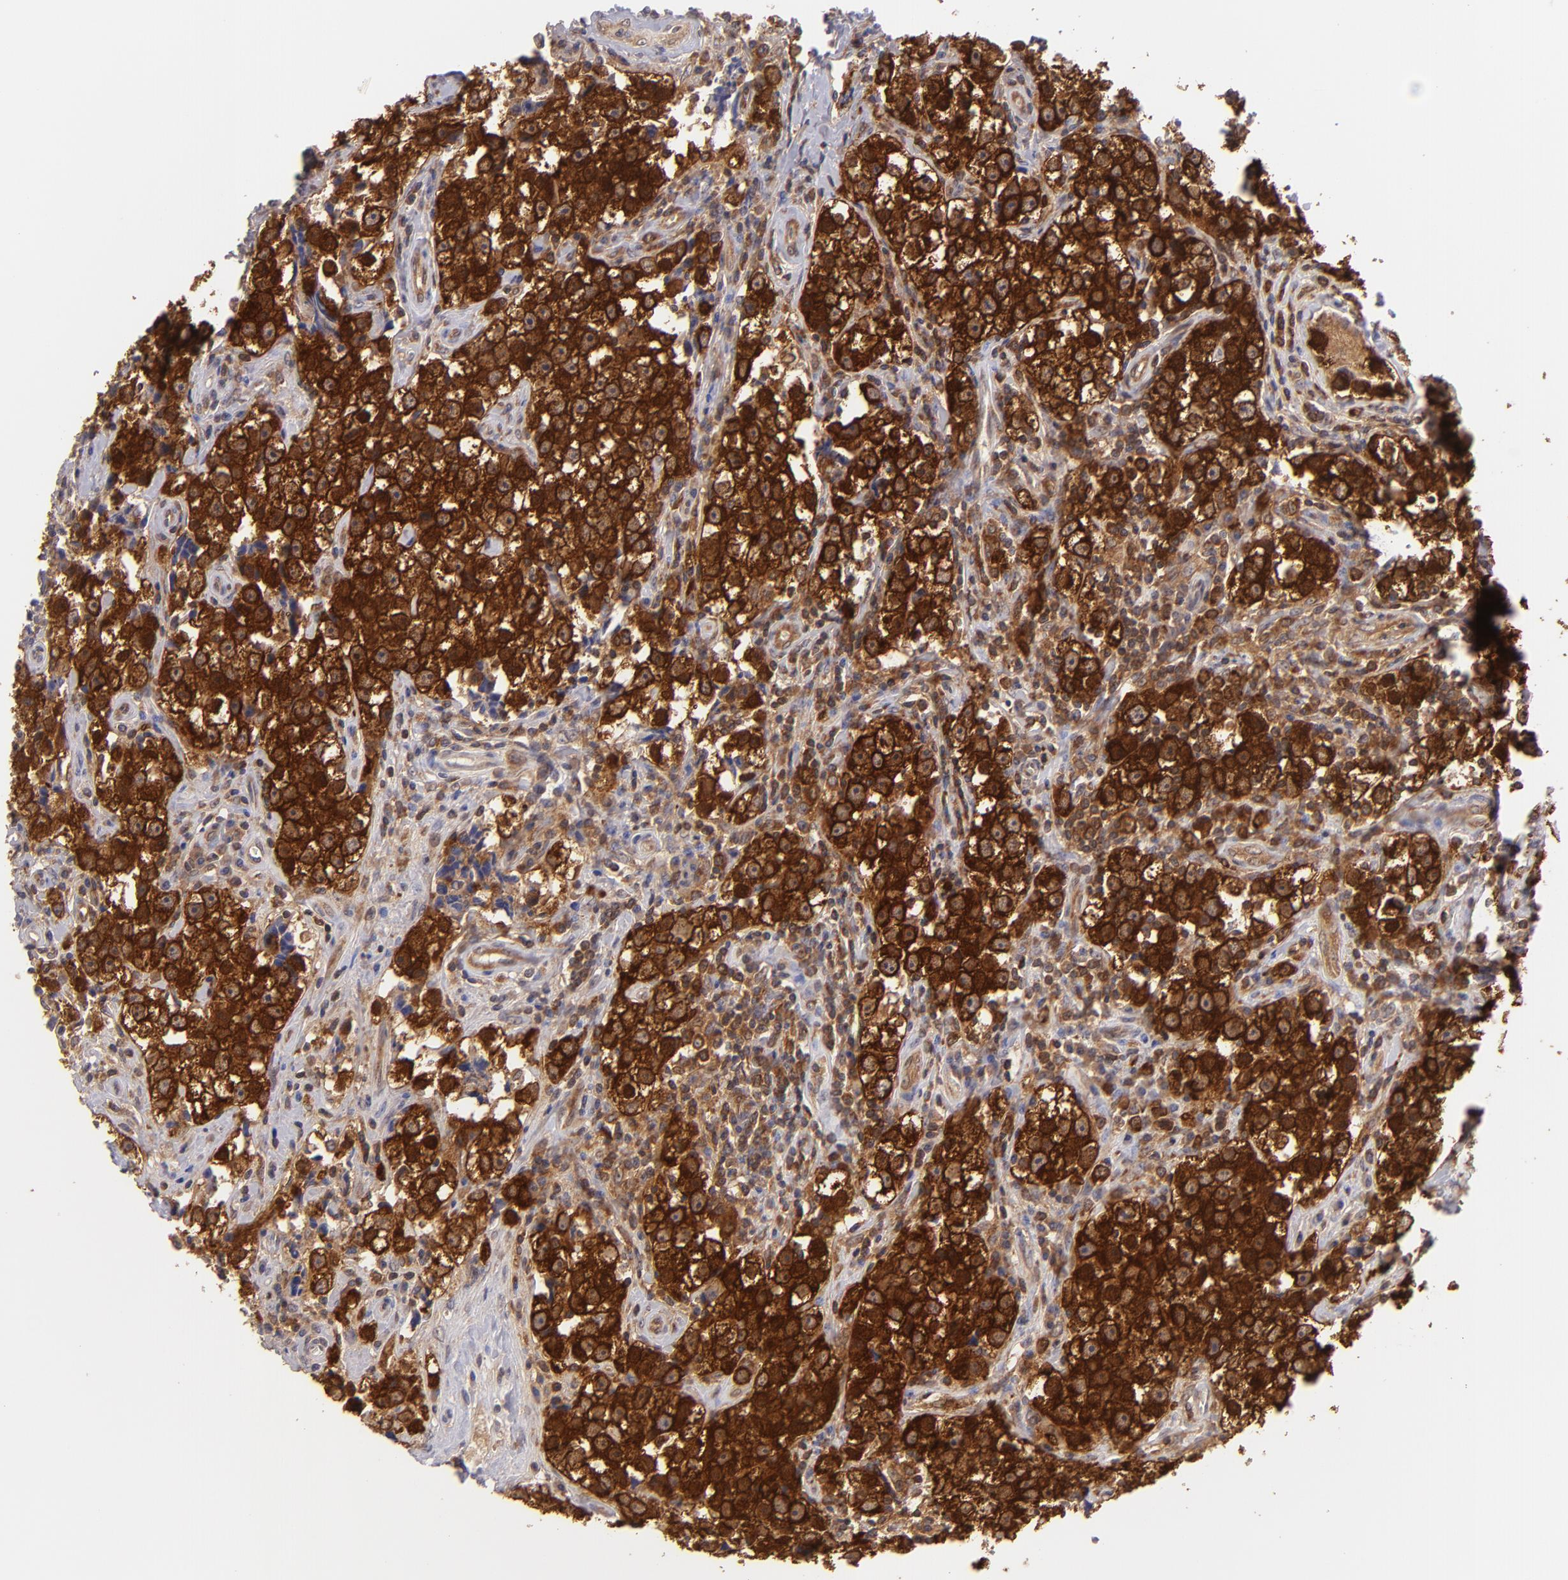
{"staining": {"intensity": "strong", "quantity": ">75%", "location": "cytoplasmic/membranous"}, "tissue": "testis cancer", "cell_type": "Tumor cells", "image_type": "cancer", "snomed": [{"axis": "morphology", "description": "Seminoma, NOS"}, {"axis": "topography", "description": "Testis"}], "caption": "Testis cancer (seminoma) stained with a brown dye shows strong cytoplasmic/membranous positive staining in about >75% of tumor cells.", "gene": "PTPN13", "patient": {"sex": "male", "age": 32}}